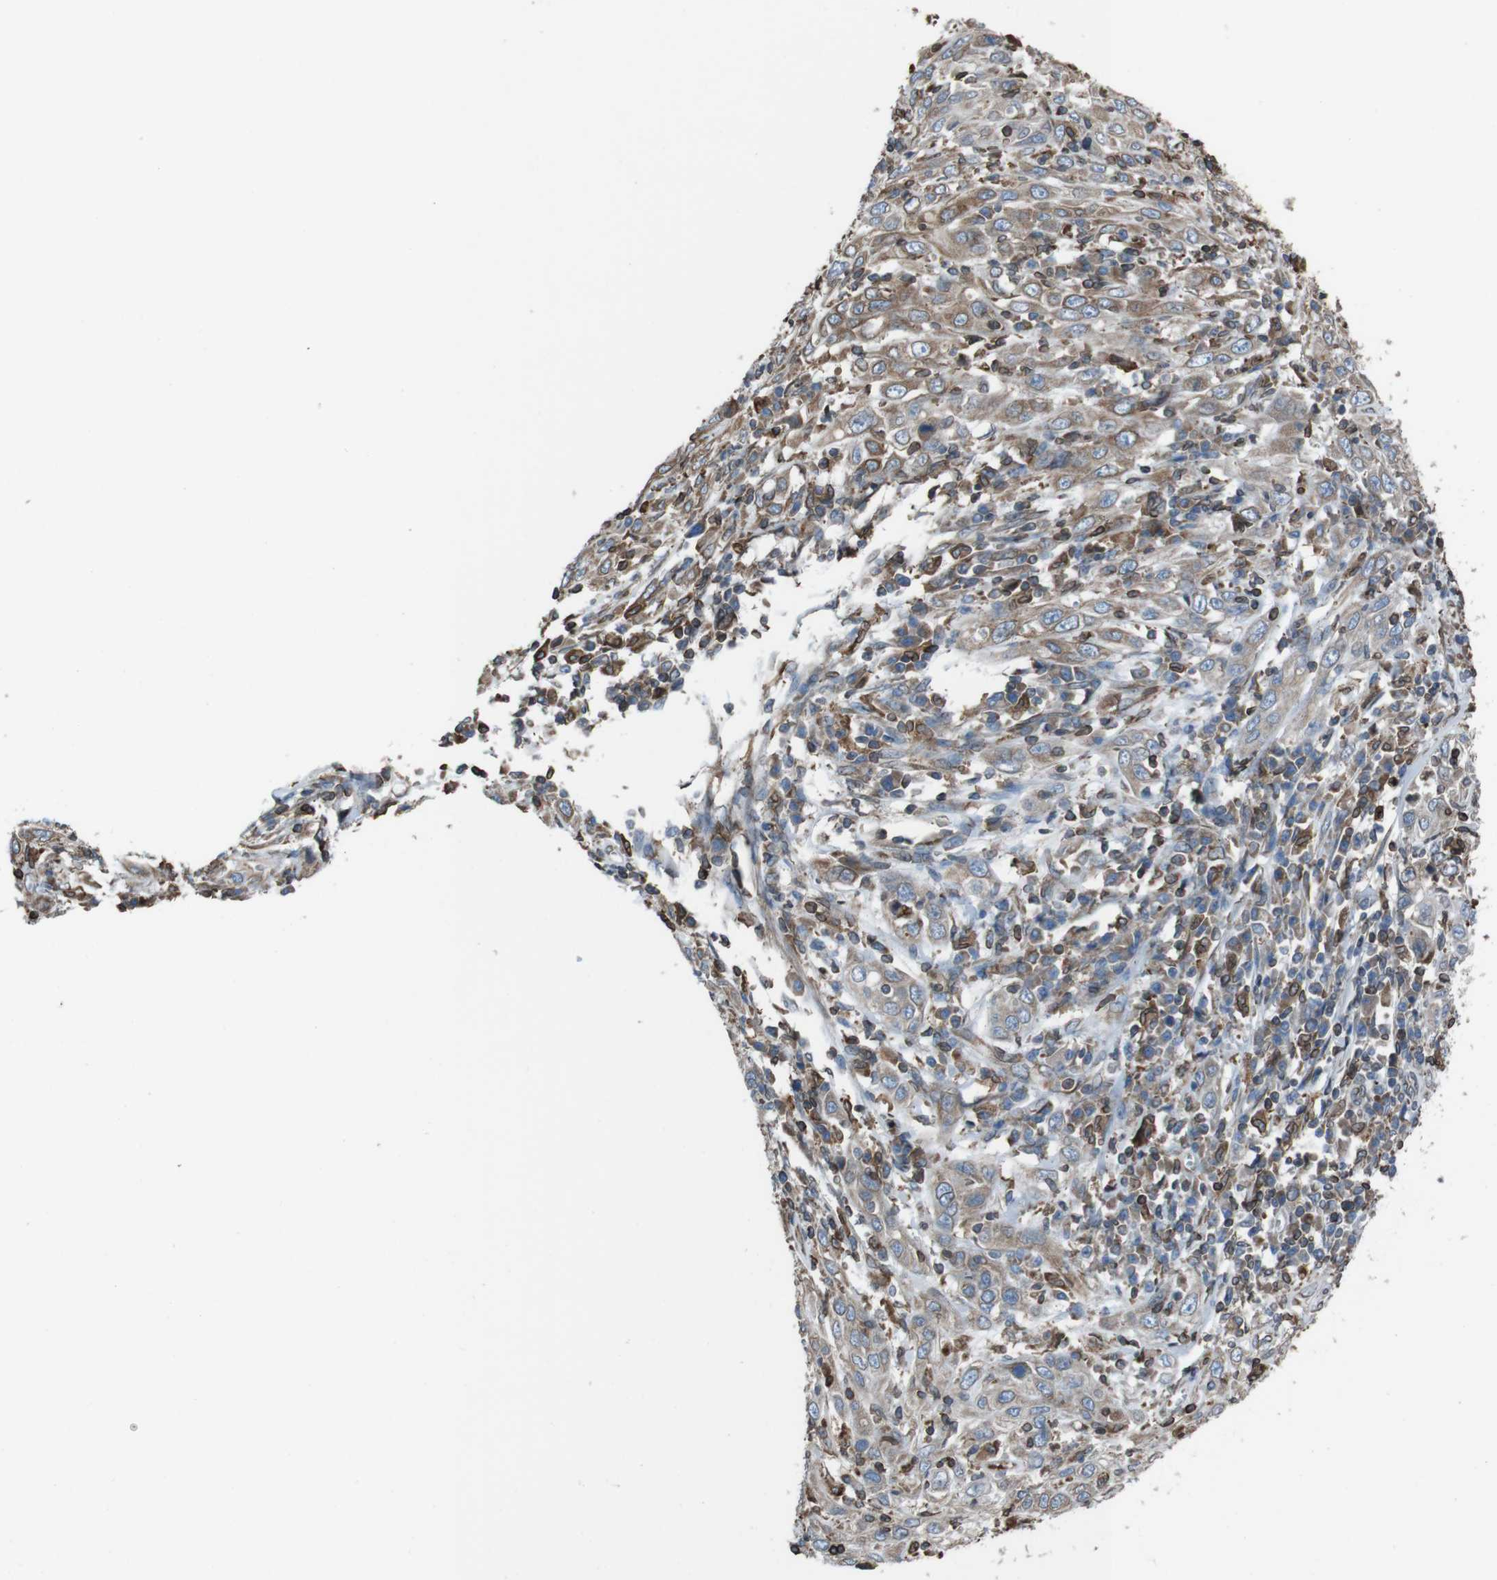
{"staining": {"intensity": "weak", "quantity": "25%-75%", "location": "cytoplasmic/membranous"}, "tissue": "cervical cancer", "cell_type": "Tumor cells", "image_type": "cancer", "snomed": [{"axis": "morphology", "description": "Squamous cell carcinoma, NOS"}, {"axis": "topography", "description": "Cervix"}], "caption": "Protein staining shows weak cytoplasmic/membranous expression in about 25%-75% of tumor cells in cervical squamous cell carcinoma.", "gene": "APMAP", "patient": {"sex": "female", "age": 46}}